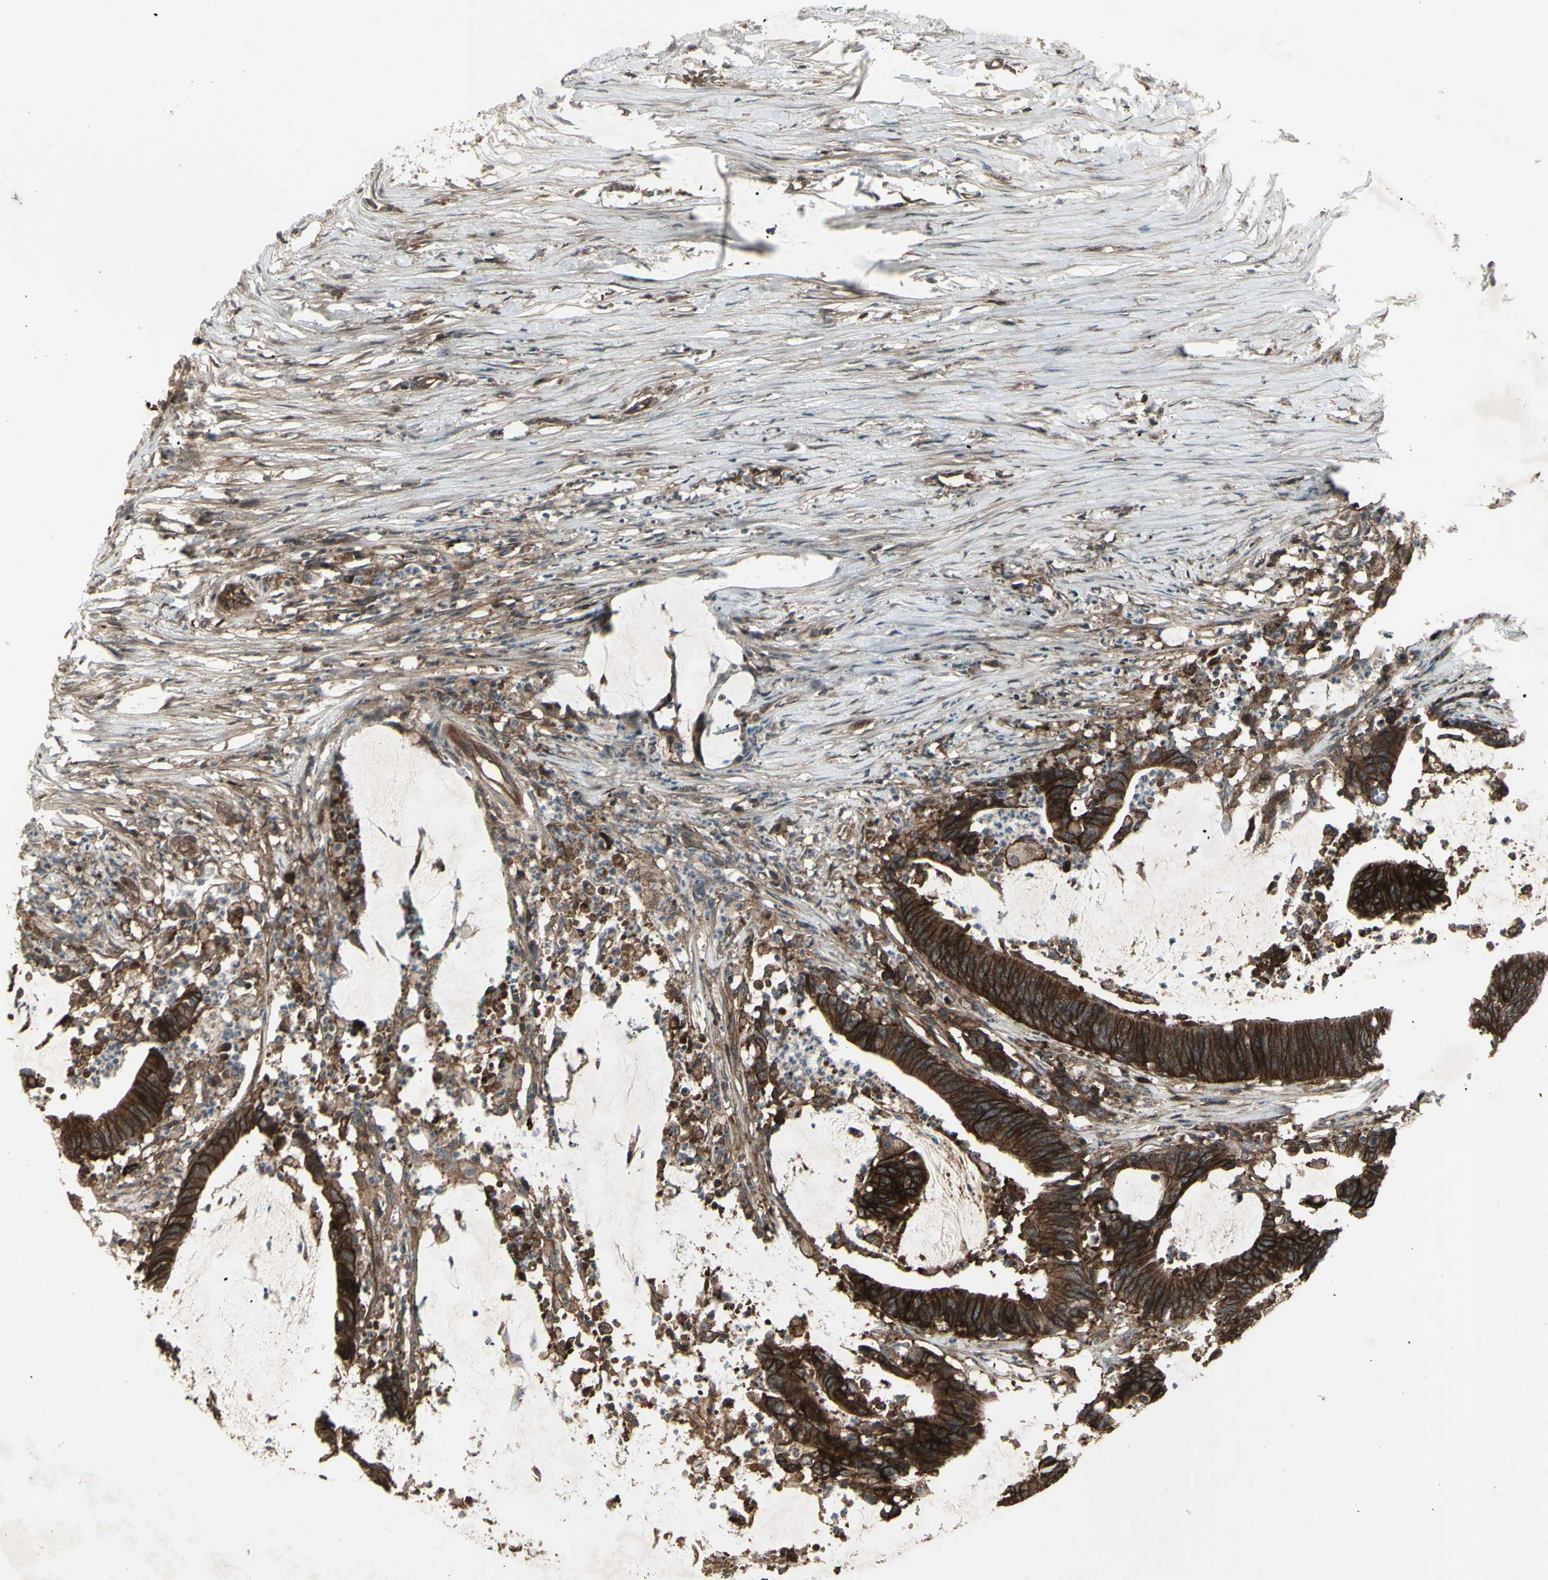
{"staining": {"intensity": "strong", "quantity": ">75%", "location": "cytoplasmic/membranous"}, "tissue": "colorectal cancer", "cell_type": "Tumor cells", "image_type": "cancer", "snomed": [{"axis": "morphology", "description": "Adenocarcinoma, NOS"}, {"axis": "topography", "description": "Rectum"}], "caption": "The histopathology image displays staining of adenocarcinoma (colorectal), revealing strong cytoplasmic/membranous protein staining (brown color) within tumor cells. The protein of interest is stained brown, and the nuclei are stained in blue (DAB (3,3'-diaminobenzidine) IHC with brightfield microscopy, high magnification).", "gene": "FXYD5", "patient": {"sex": "female", "age": 66}}